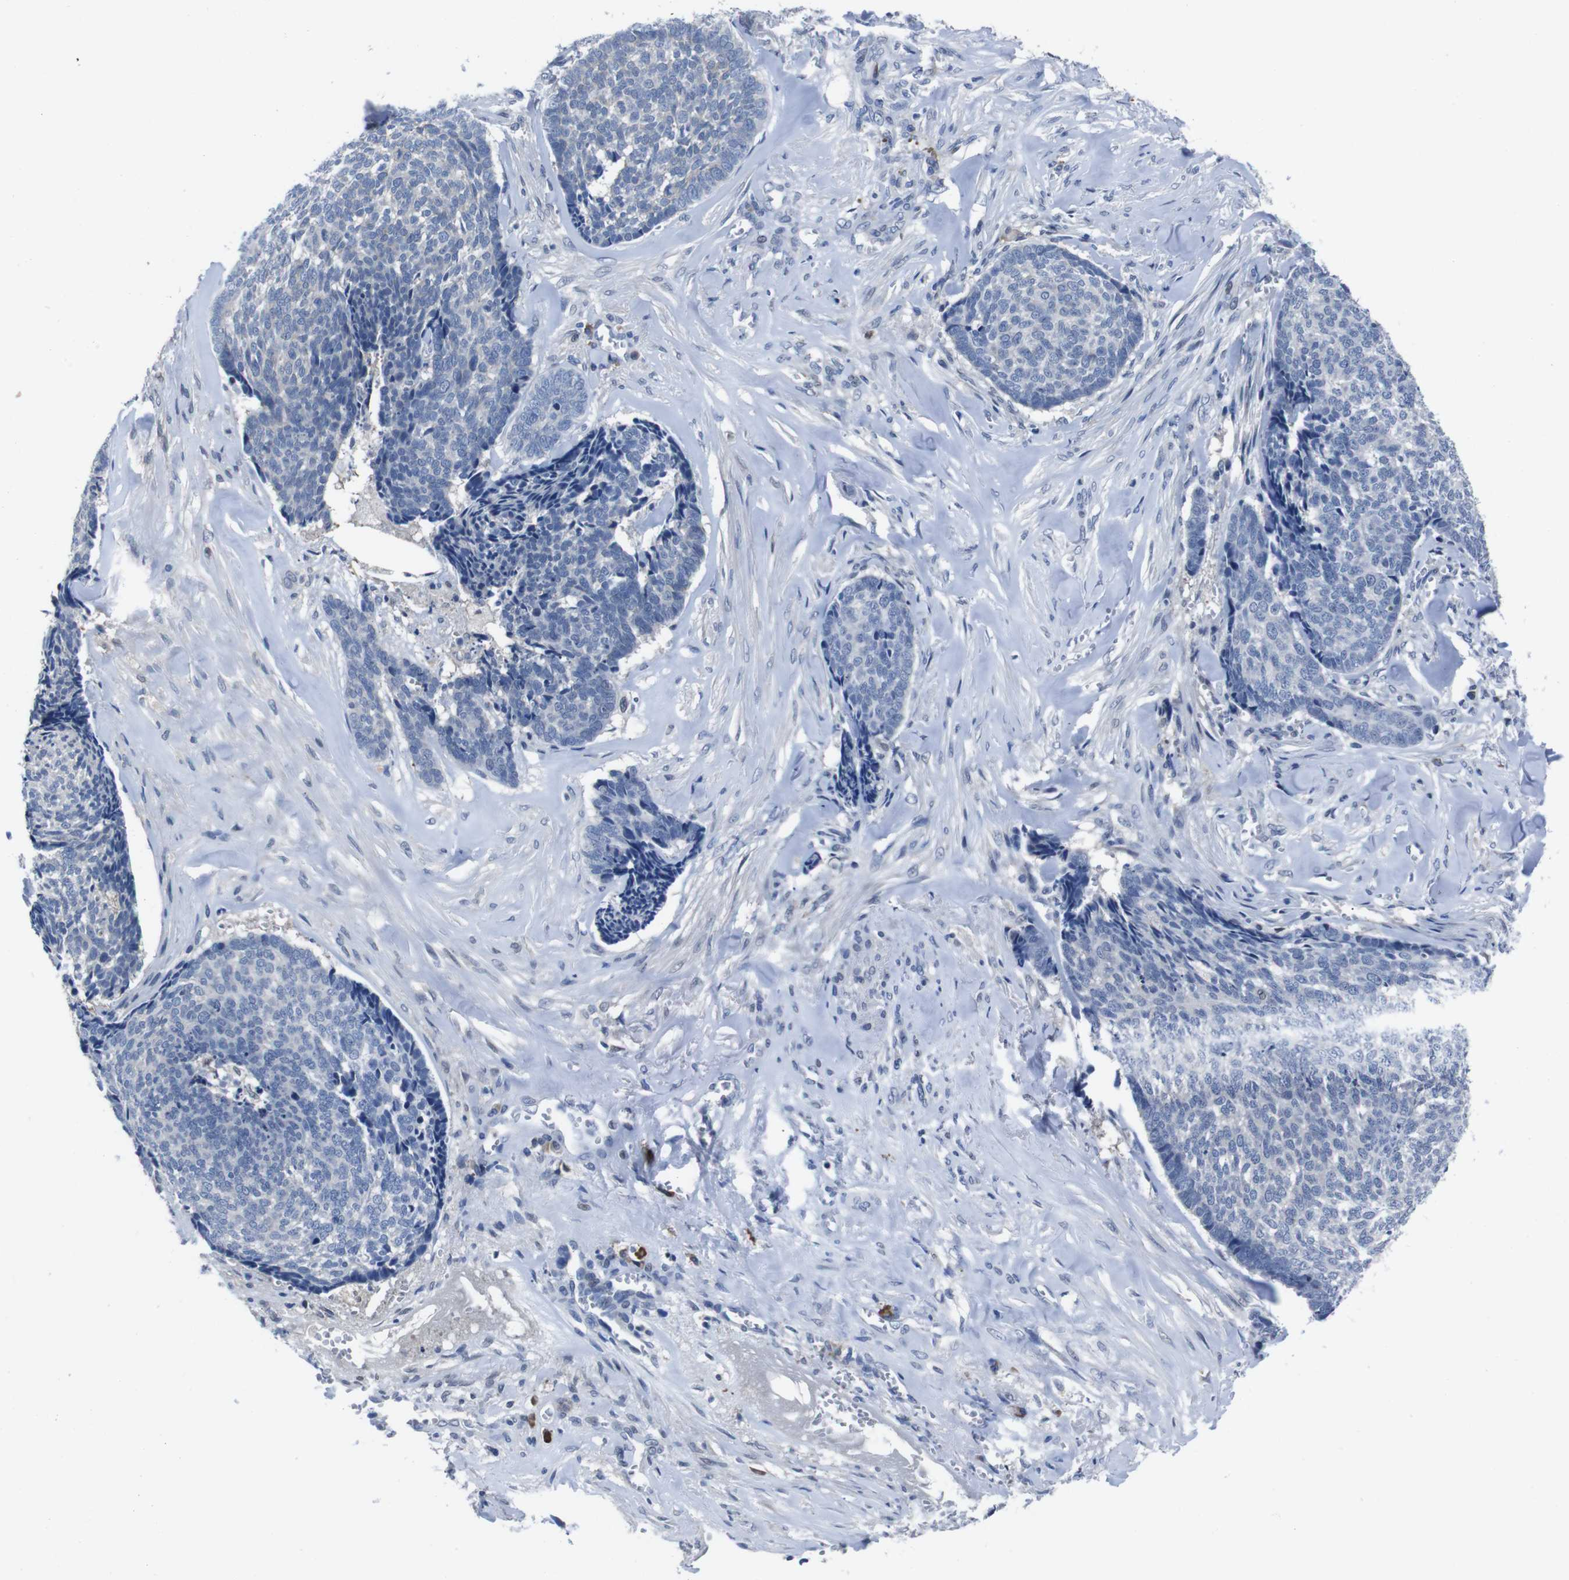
{"staining": {"intensity": "weak", "quantity": "<25%", "location": "cytoplasmic/membranous"}, "tissue": "skin cancer", "cell_type": "Tumor cells", "image_type": "cancer", "snomed": [{"axis": "morphology", "description": "Basal cell carcinoma"}, {"axis": "topography", "description": "Skin"}], "caption": "Skin cancer was stained to show a protein in brown. There is no significant expression in tumor cells.", "gene": "SEMA4B", "patient": {"sex": "male", "age": 84}}